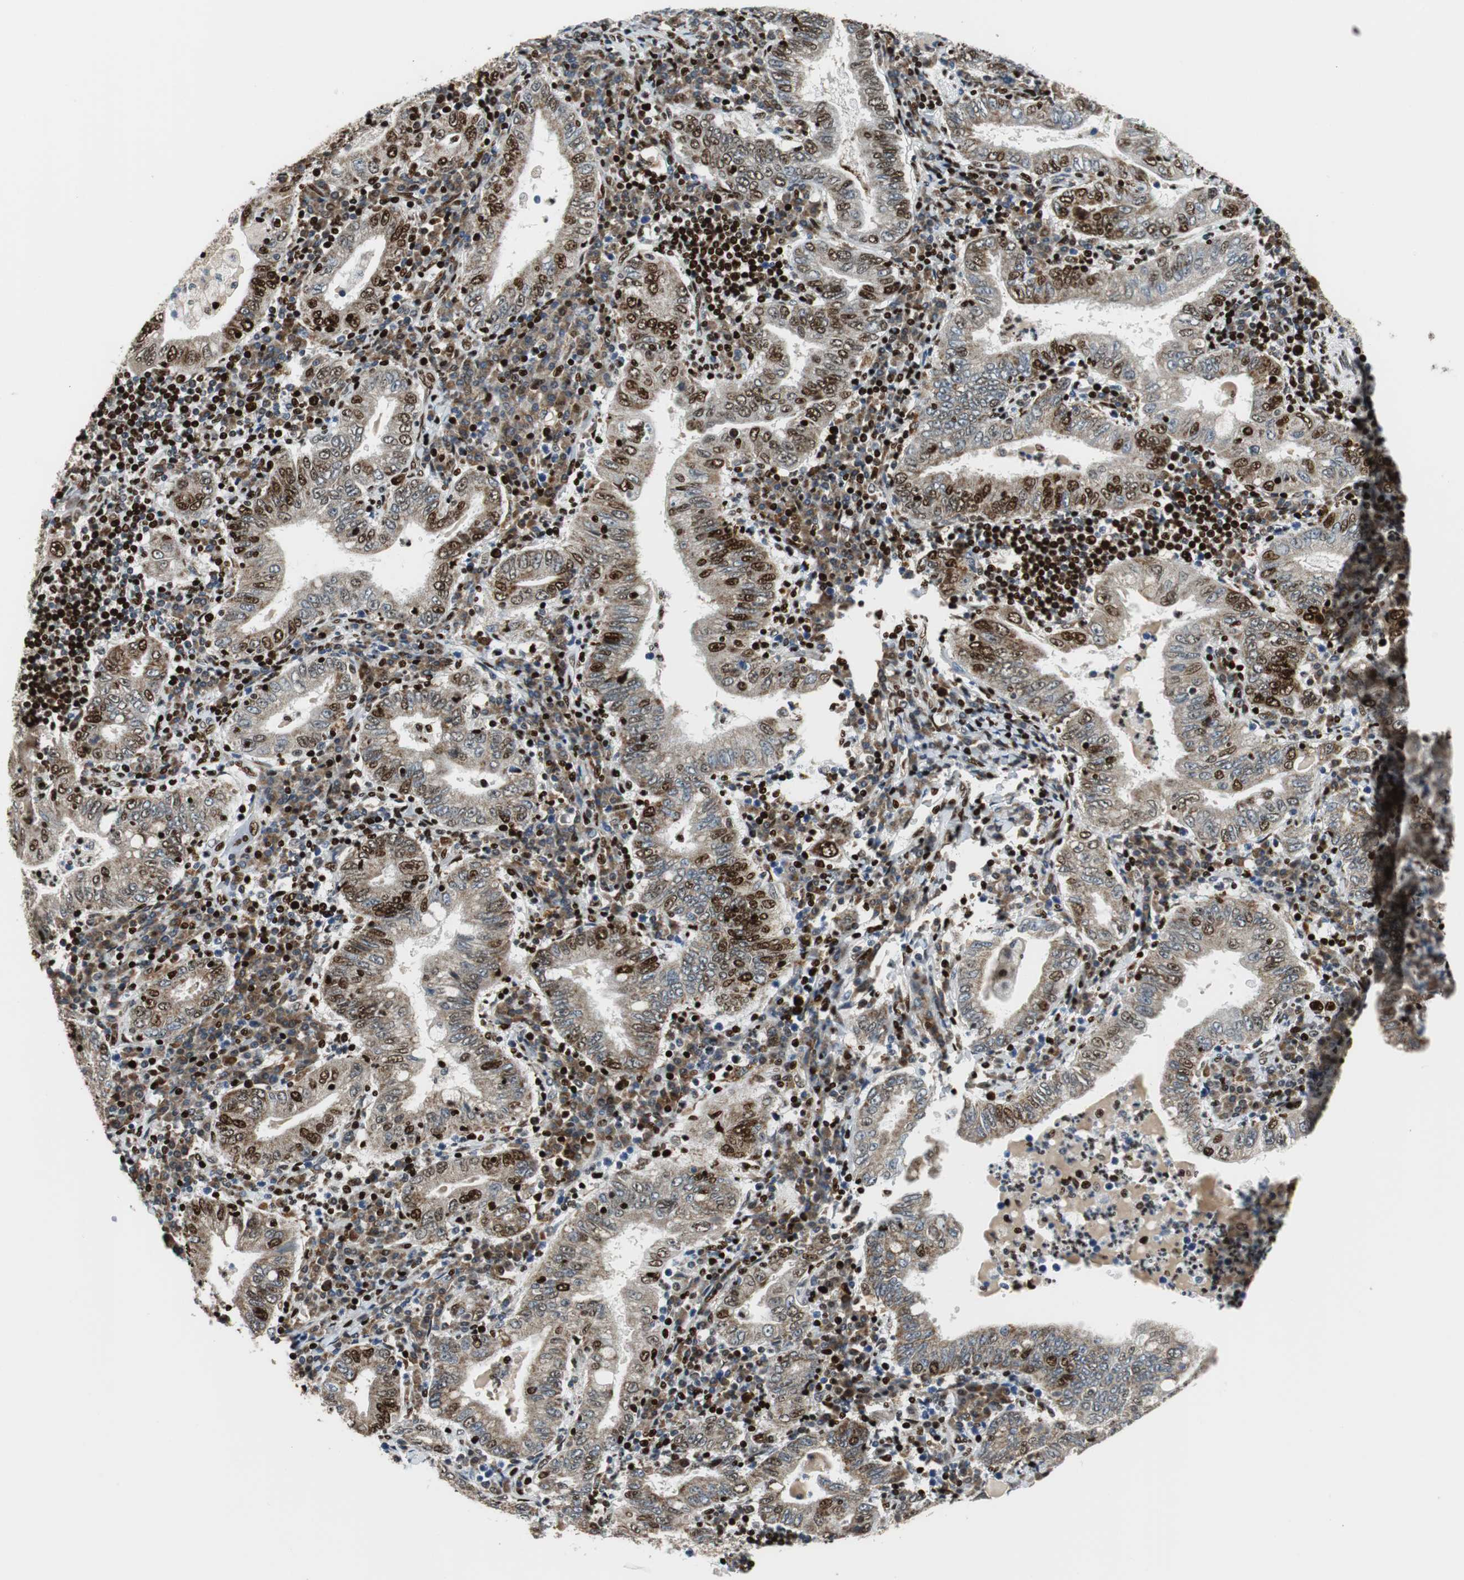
{"staining": {"intensity": "strong", "quantity": "25%-75%", "location": "nuclear"}, "tissue": "stomach cancer", "cell_type": "Tumor cells", "image_type": "cancer", "snomed": [{"axis": "morphology", "description": "Normal tissue, NOS"}, {"axis": "morphology", "description": "Adenocarcinoma, NOS"}, {"axis": "topography", "description": "Esophagus"}, {"axis": "topography", "description": "Stomach, upper"}, {"axis": "topography", "description": "Peripheral nerve tissue"}], "caption": "IHC of adenocarcinoma (stomach) exhibits high levels of strong nuclear positivity in about 25%-75% of tumor cells. (Stains: DAB in brown, nuclei in blue, Microscopy: brightfield microscopy at high magnification).", "gene": "HDAC1", "patient": {"sex": "male", "age": 62}}